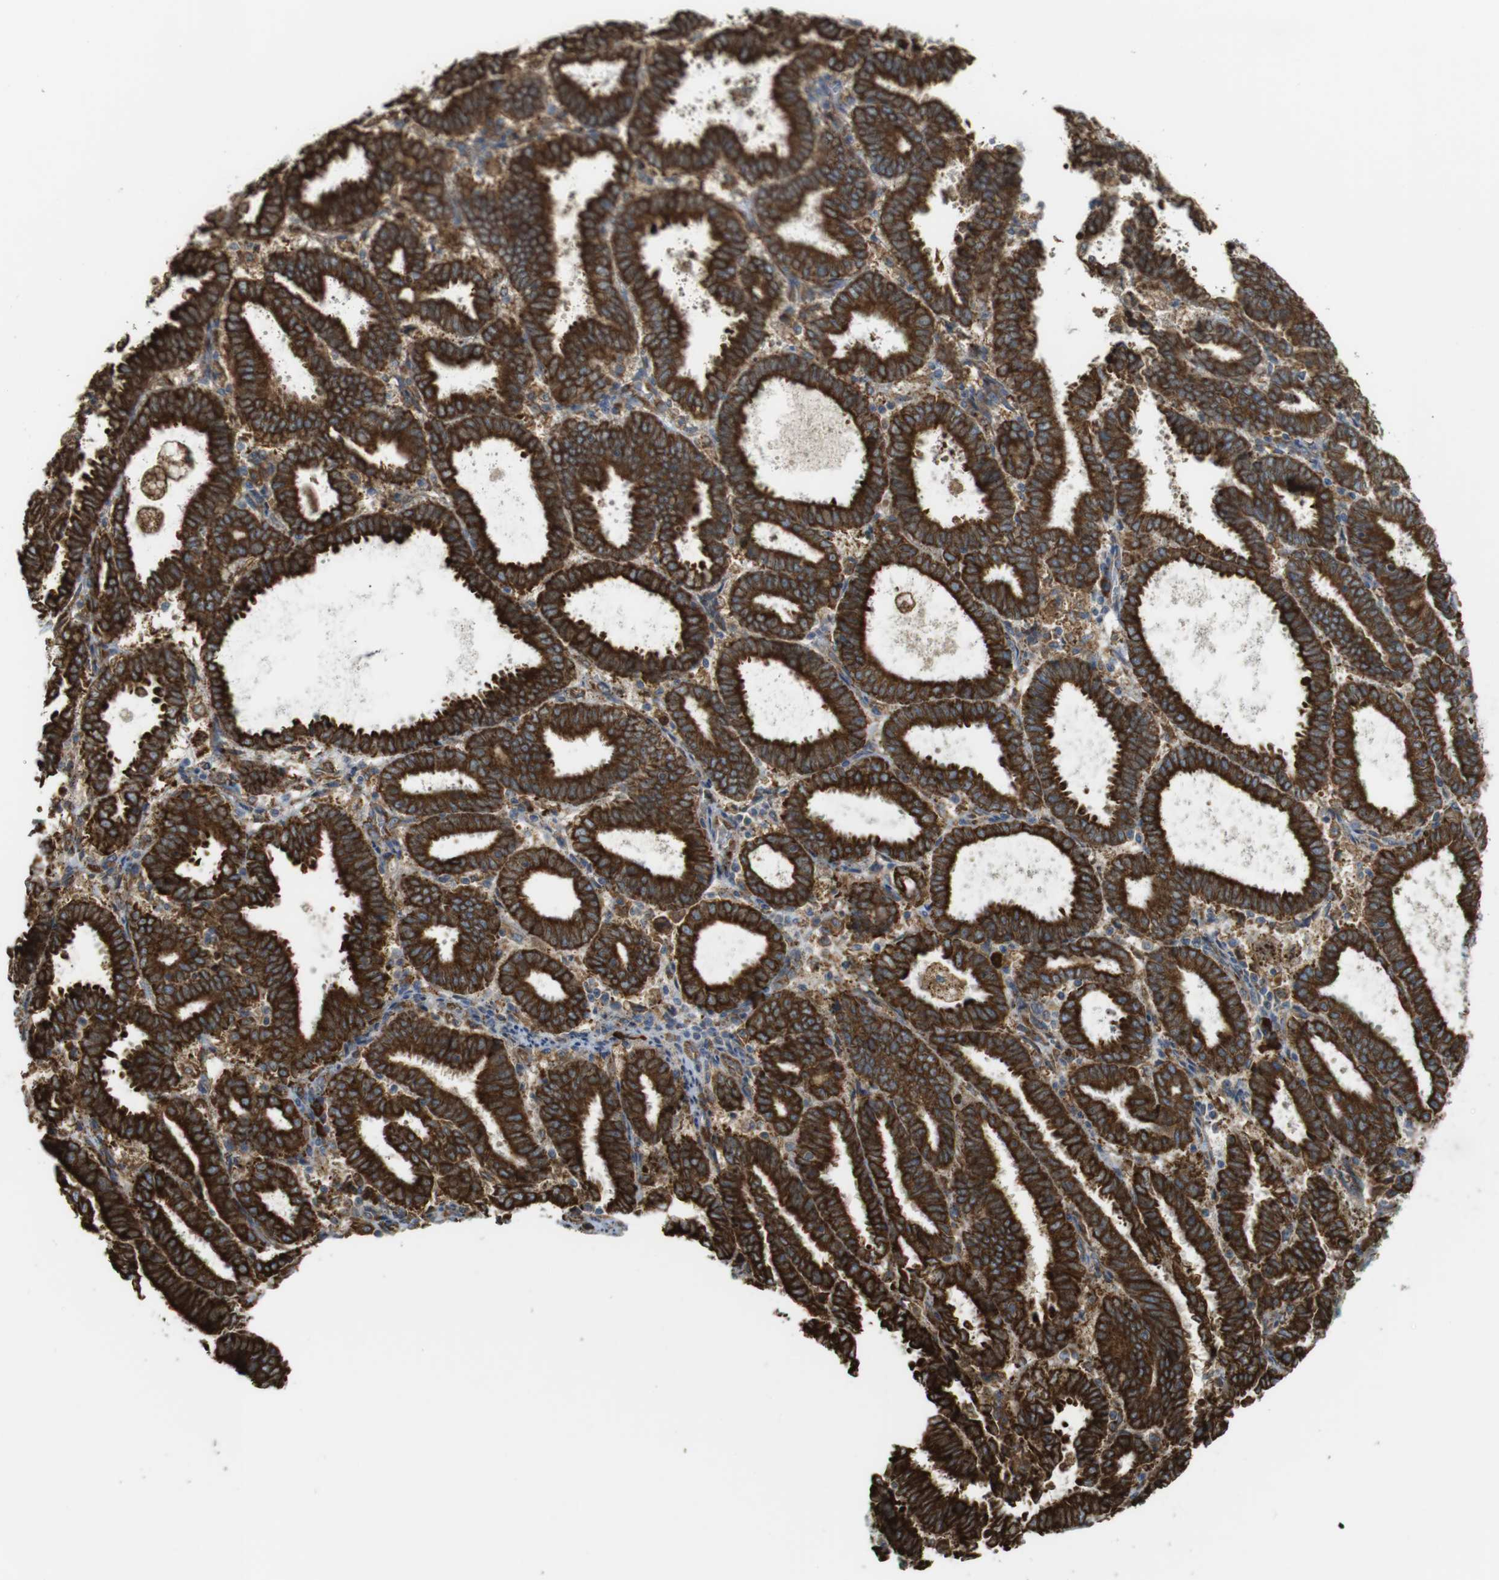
{"staining": {"intensity": "strong", "quantity": ">75%", "location": "cytoplasmic/membranous"}, "tissue": "endometrial cancer", "cell_type": "Tumor cells", "image_type": "cancer", "snomed": [{"axis": "morphology", "description": "Adenocarcinoma, NOS"}, {"axis": "topography", "description": "Uterus"}], "caption": "Immunohistochemical staining of endometrial cancer demonstrates high levels of strong cytoplasmic/membranous positivity in about >75% of tumor cells.", "gene": "MBOAT2", "patient": {"sex": "female", "age": 83}}